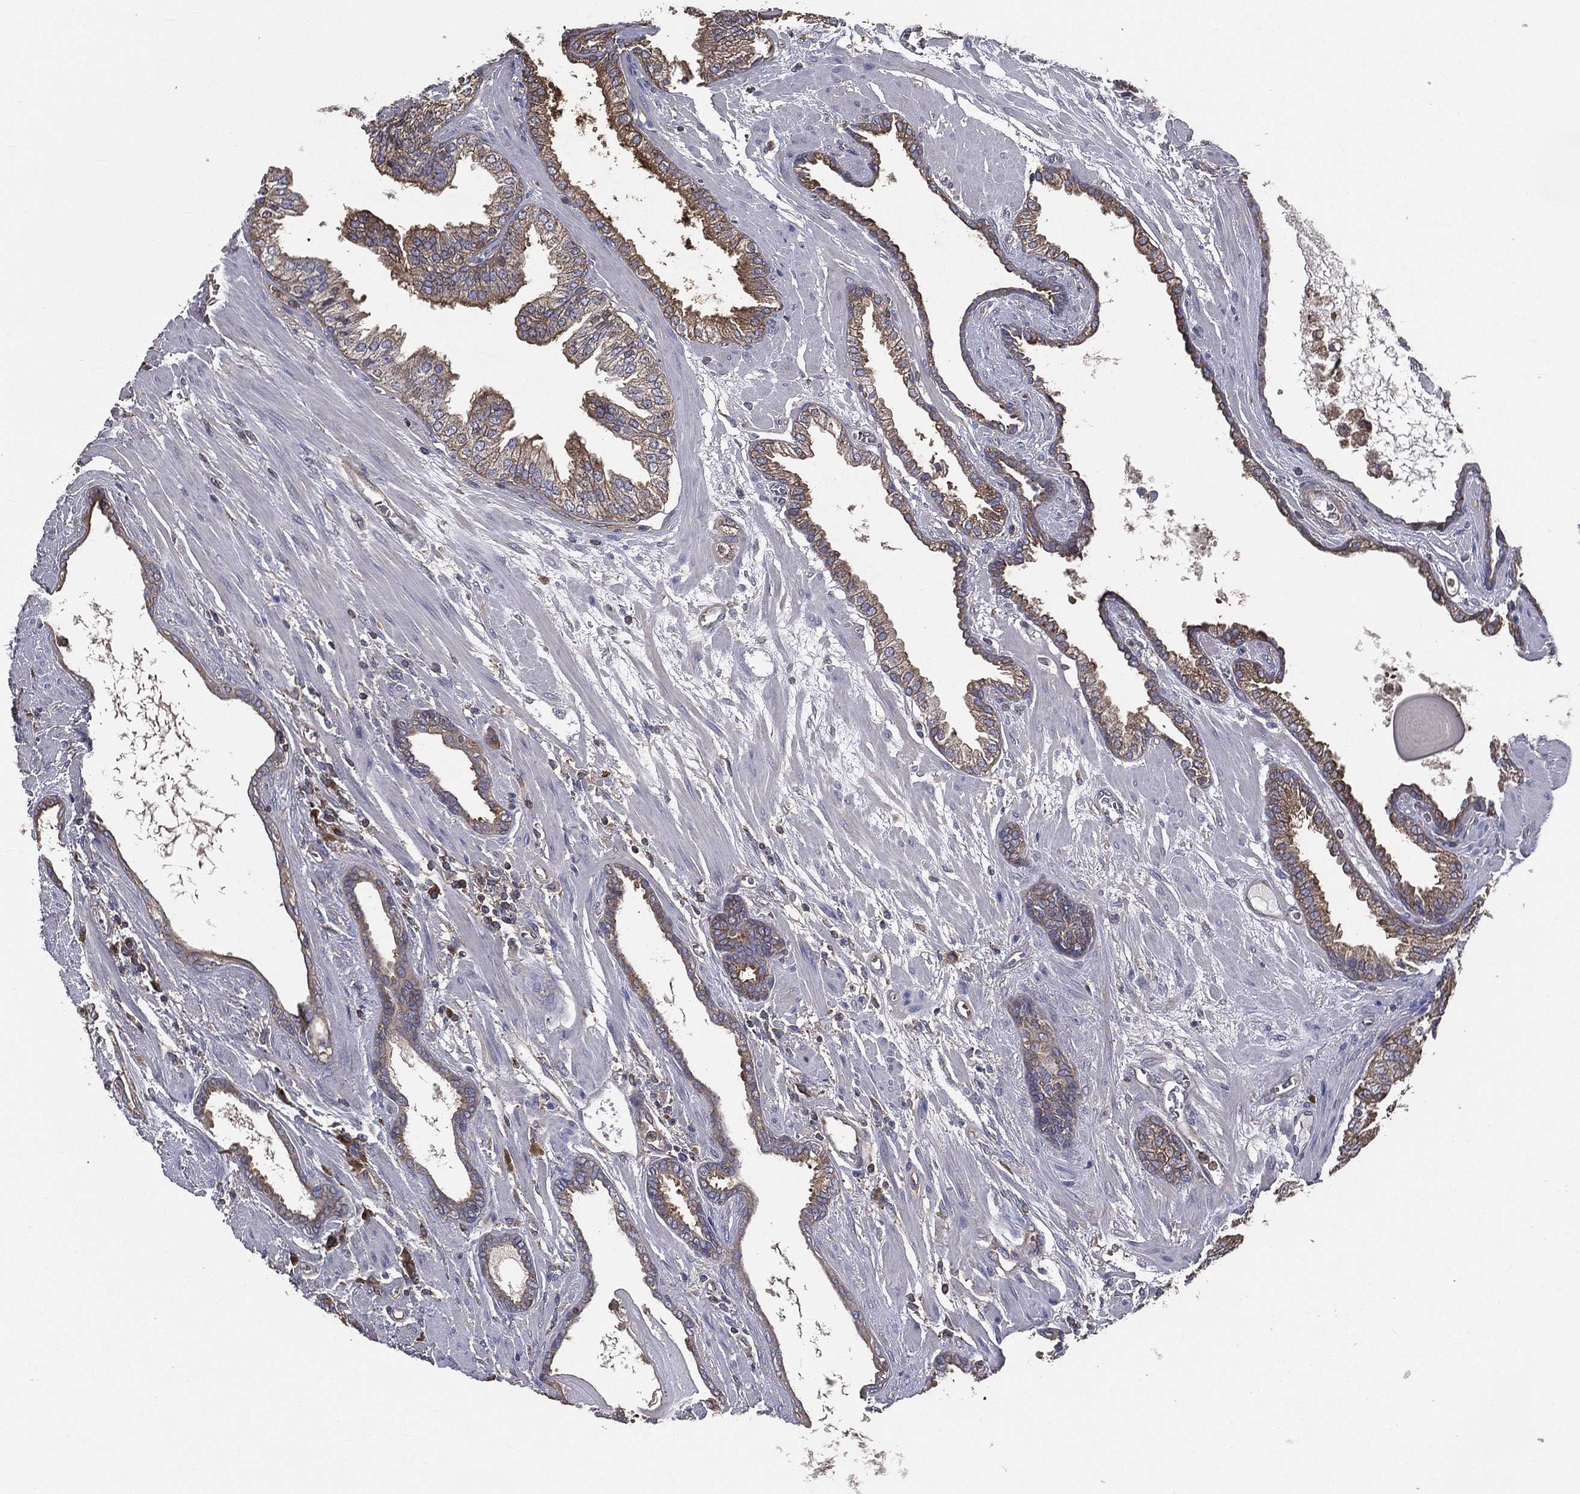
{"staining": {"intensity": "moderate", "quantity": "25%-75%", "location": "cytoplasmic/membranous"}, "tissue": "prostate cancer", "cell_type": "Tumor cells", "image_type": "cancer", "snomed": [{"axis": "morphology", "description": "Adenocarcinoma, Low grade"}, {"axis": "topography", "description": "Prostate"}], "caption": "Immunohistochemistry (IHC) staining of low-grade adenocarcinoma (prostate), which displays medium levels of moderate cytoplasmic/membranous positivity in approximately 25%-75% of tumor cells indicating moderate cytoplasmic/membranous protein expression. The staining was performed using DAB (brown) for protein detection and nuclei were counterstained in hematoxylin (blue).", "gene": "SARS1", "patient": {"sex": "male", "age": 69}}